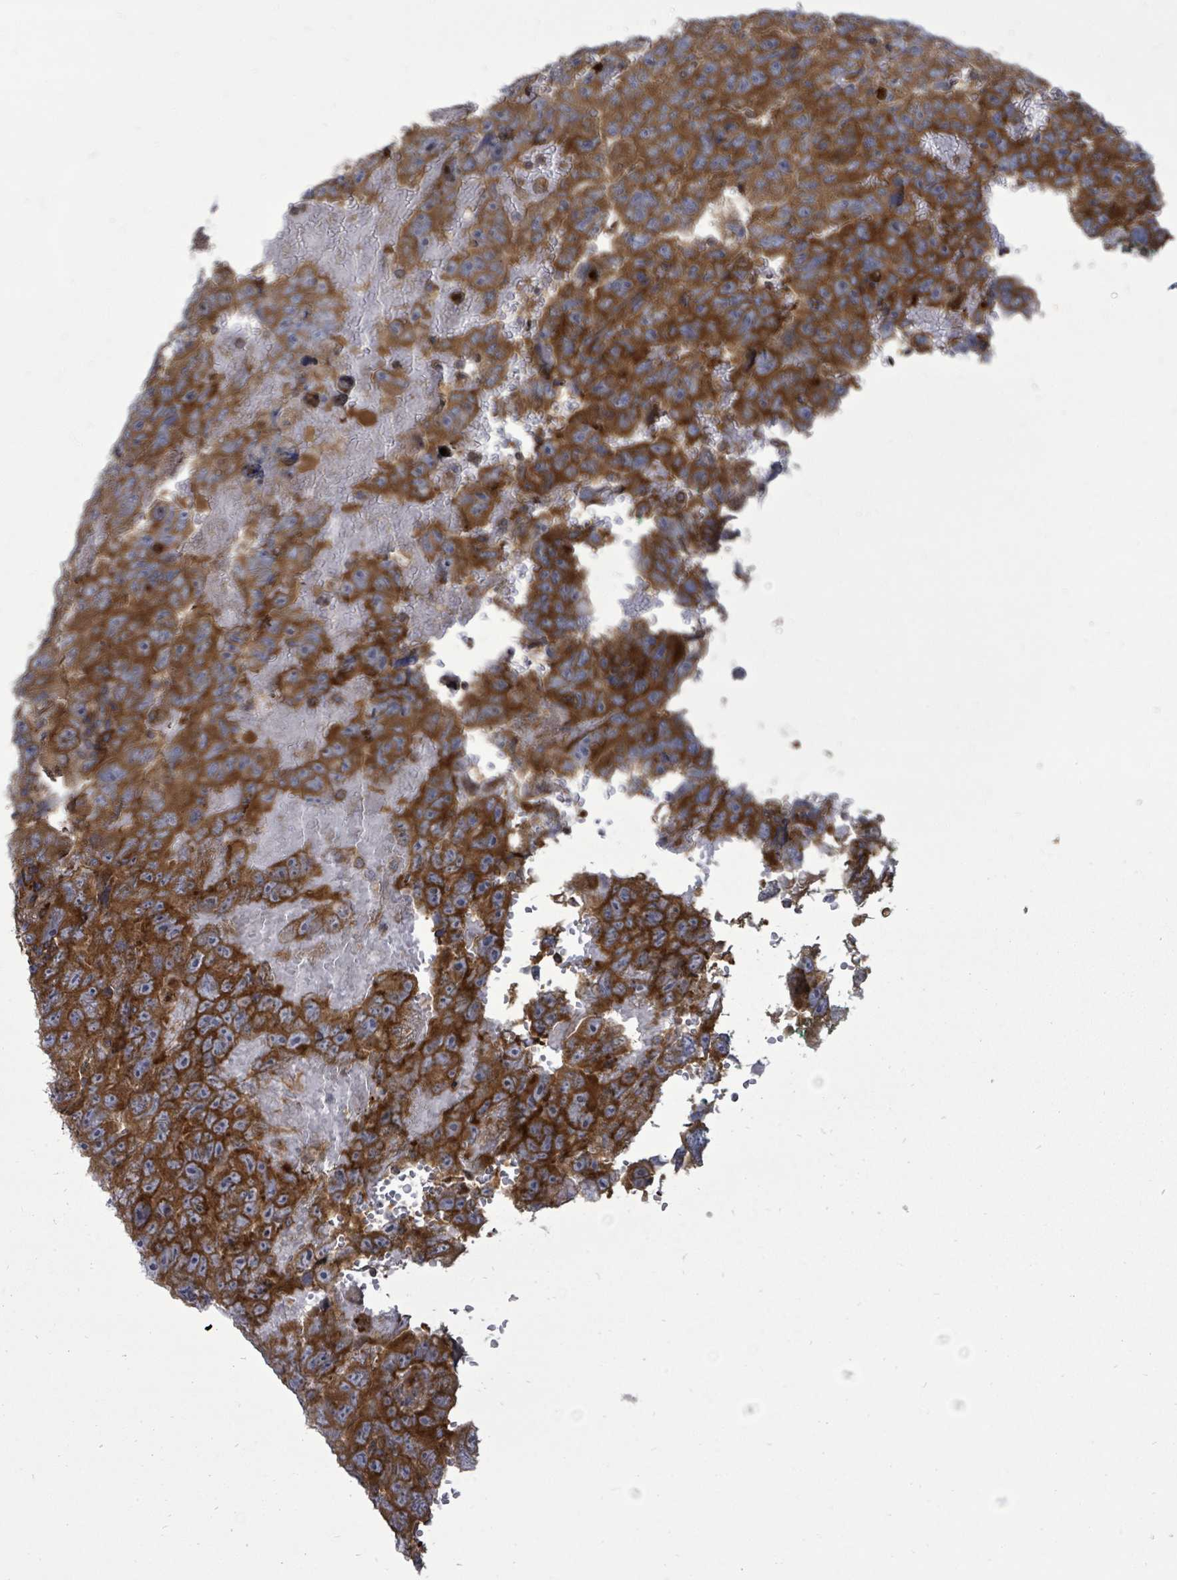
{"staining": {"intensity": "strong", "quantity": ">75%", "location": "cytoplasmic/membranous"}, "tissue": "testis cancer", "cell_type": "Tumor cells", "image_type": "cancer", "snomed": [{"axis": "morphology", "description": "Carcinoma, Embryonal, NOS"}, {"axis": "topography", "description": "Testis"}], "caption": "Immunohistochemistry image of human testis cancer stained for a protein (brown), which displays high levels of strong cytoplasmic/membranous positivity in approximately >75% of tumor cells.", "gene": "EIF3C", "patient": {"sex": "male", "age": 45}}